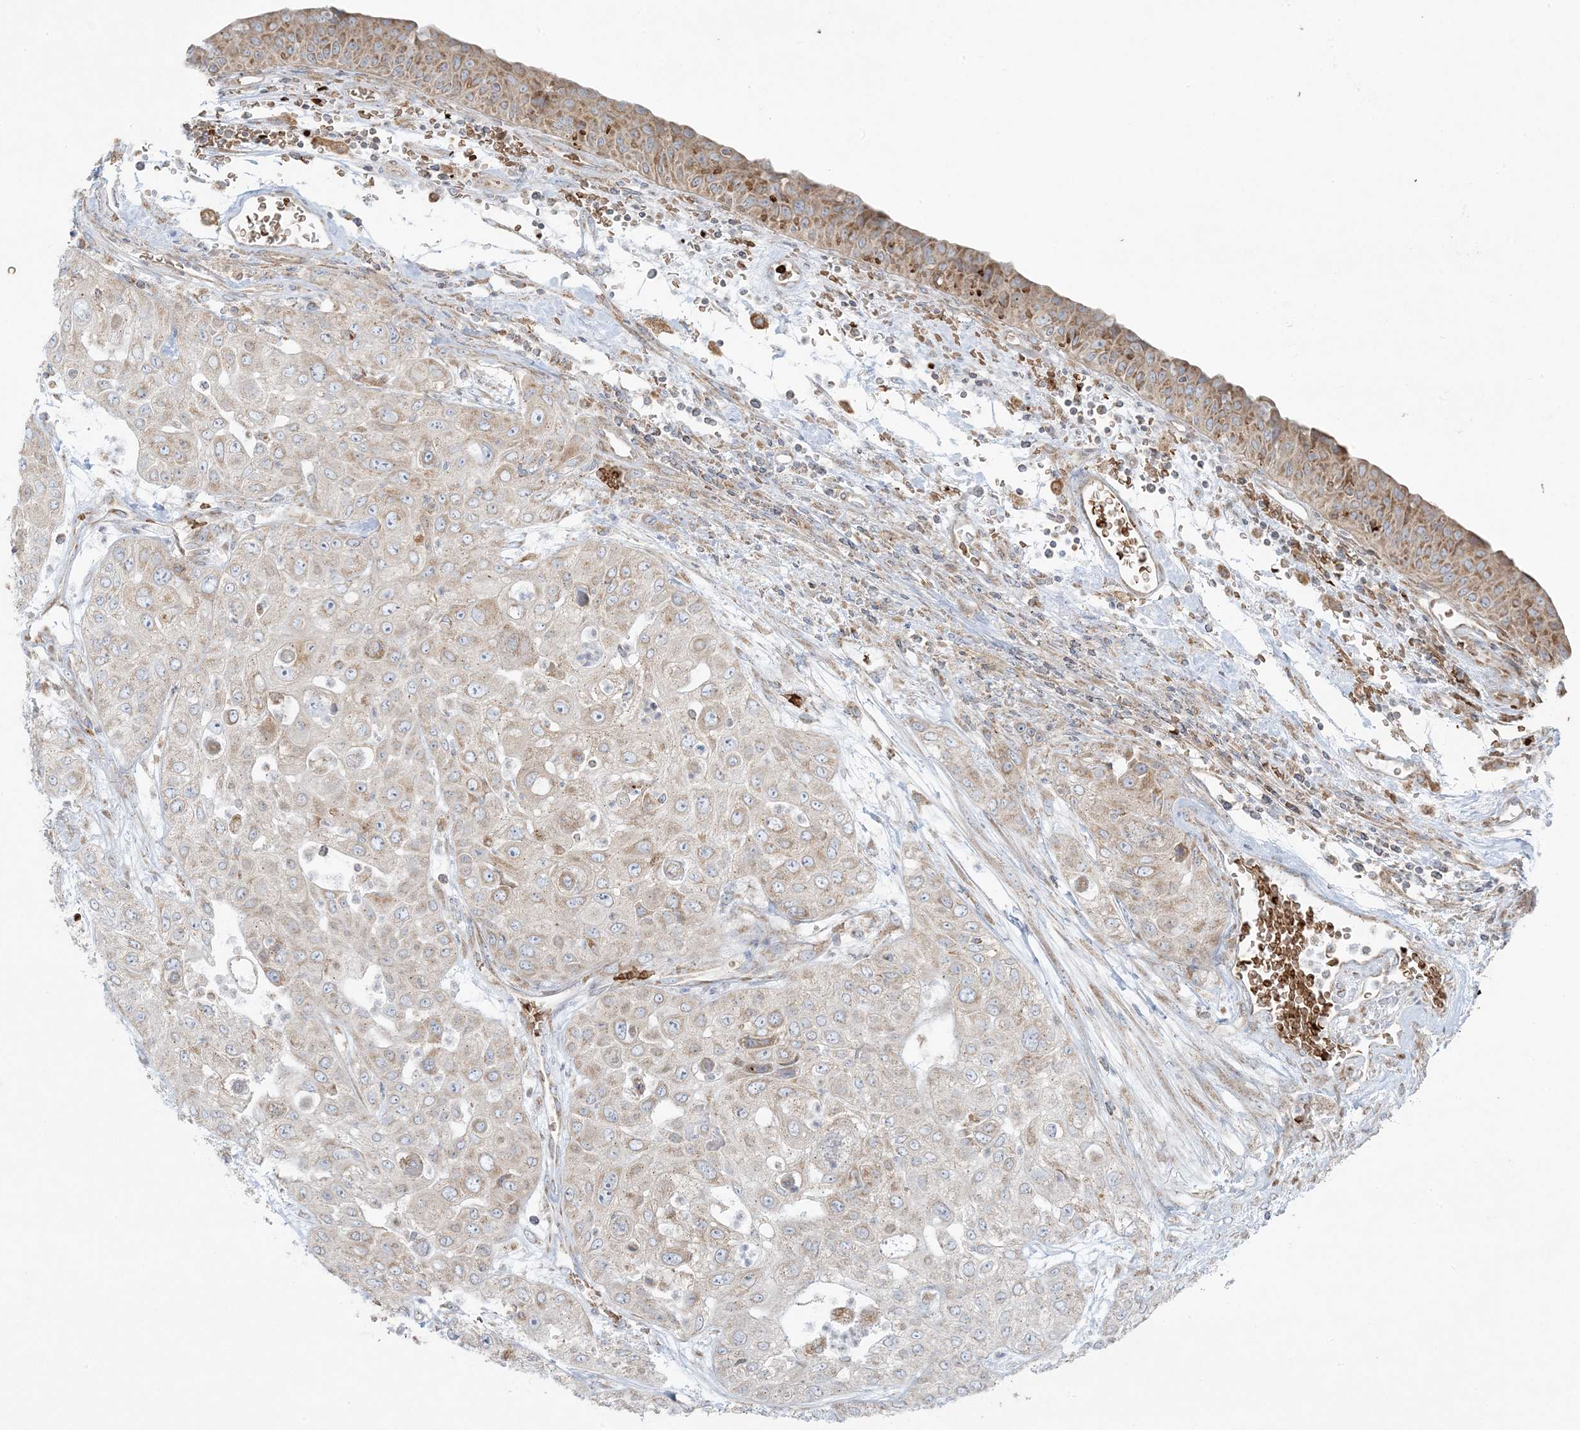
{"staining": {"intensity": "weak", "quantity": "<25%", "location": "cytoplasmic/membranous"}, "tissue": "urothelial cancer", "cell_type": "Tumor cells", "image_type": "cancer", "snomed": [{"axis": "morphology", "description": "Urothelial carcinoma, High grade"}, {"axis": "topography", "description": "Urinary bladder"}], "caption": "Protein analysis of high-grade urothelial carcinoma displays no significant positivity in tumor cells.", "gene": "PIK3R4", "patient": {"sex": "female", "age": 79}}